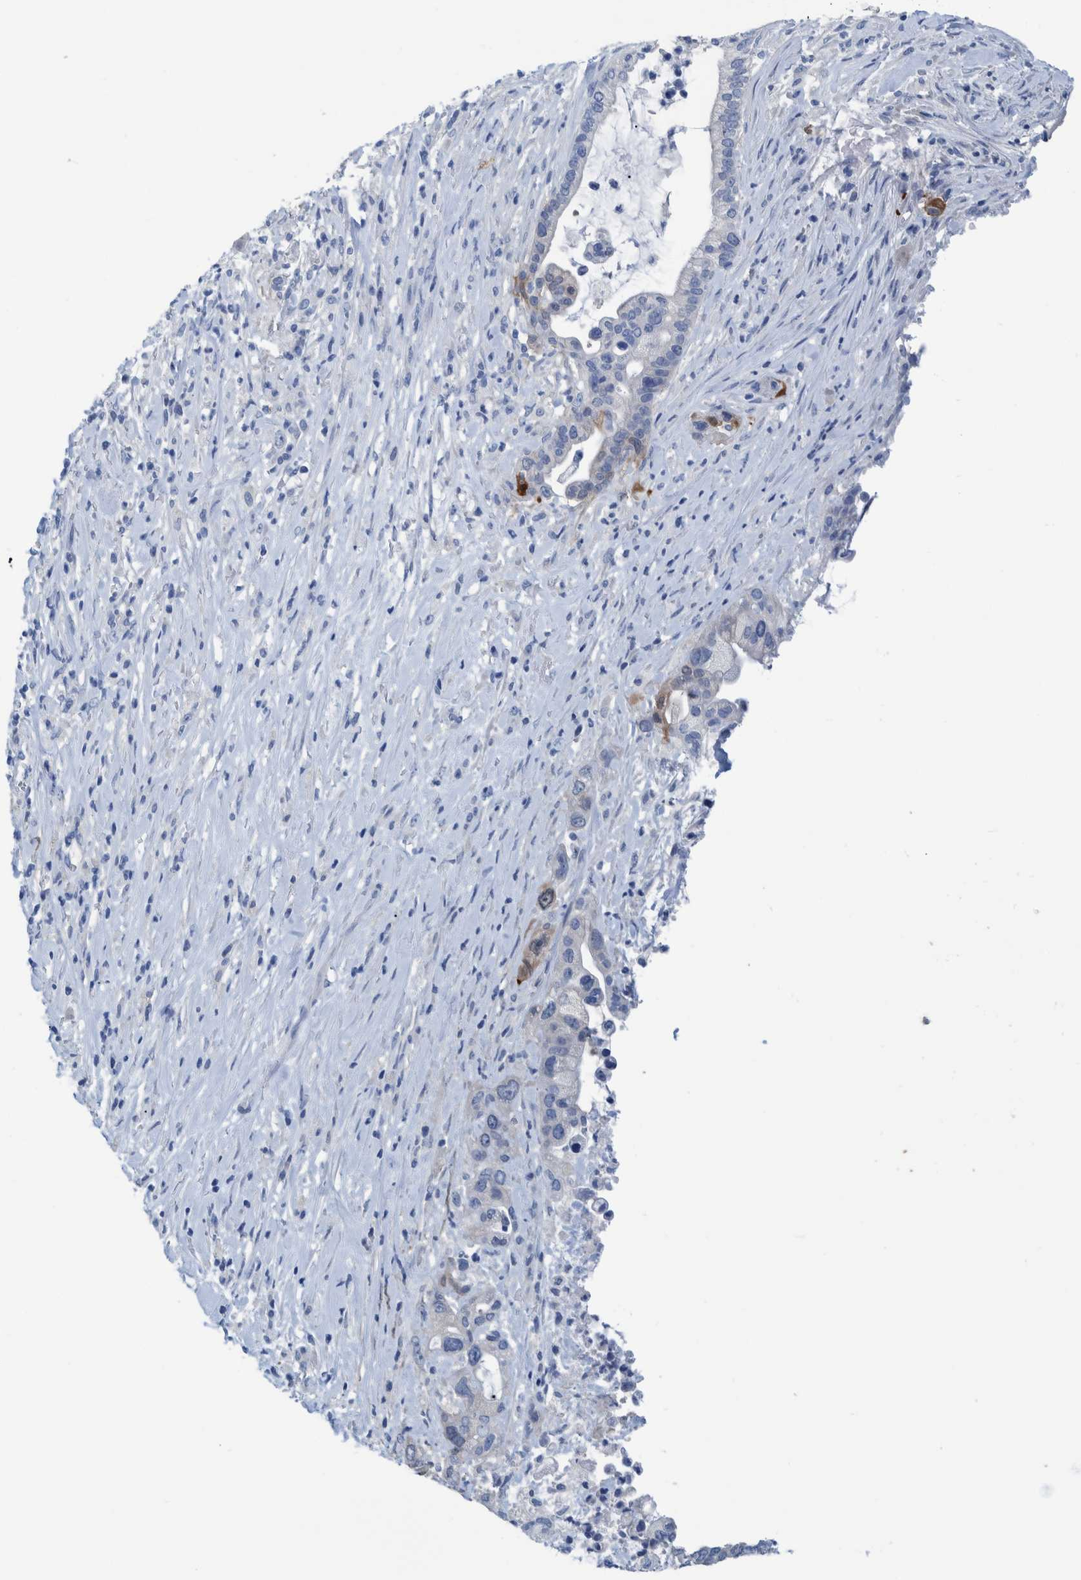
{"staining": {"intensity": "moderate", "quantity": "<25%", "location": "cytoplasmic/membranous"}, "tissue": "pancreatic cancer", "cell_type": "Tumor cells", "image_type": "cancer", "snomed": [{"axis": "morphology", "description": "Adenocarcinoma, NOS"}, {"axis": "topography", "description": "Pancreas"}], "caption": "Tumor cells exhibit low levels of moderate cytoplasmic/membranous positivity in about <25% of cells in human adenocarcinoma (pancreatic). The protein of interest is shown in brown color, while the nuclei are stained blue.", "gene": "IDO1", "patient": {"sex": "male", "age": 69}}